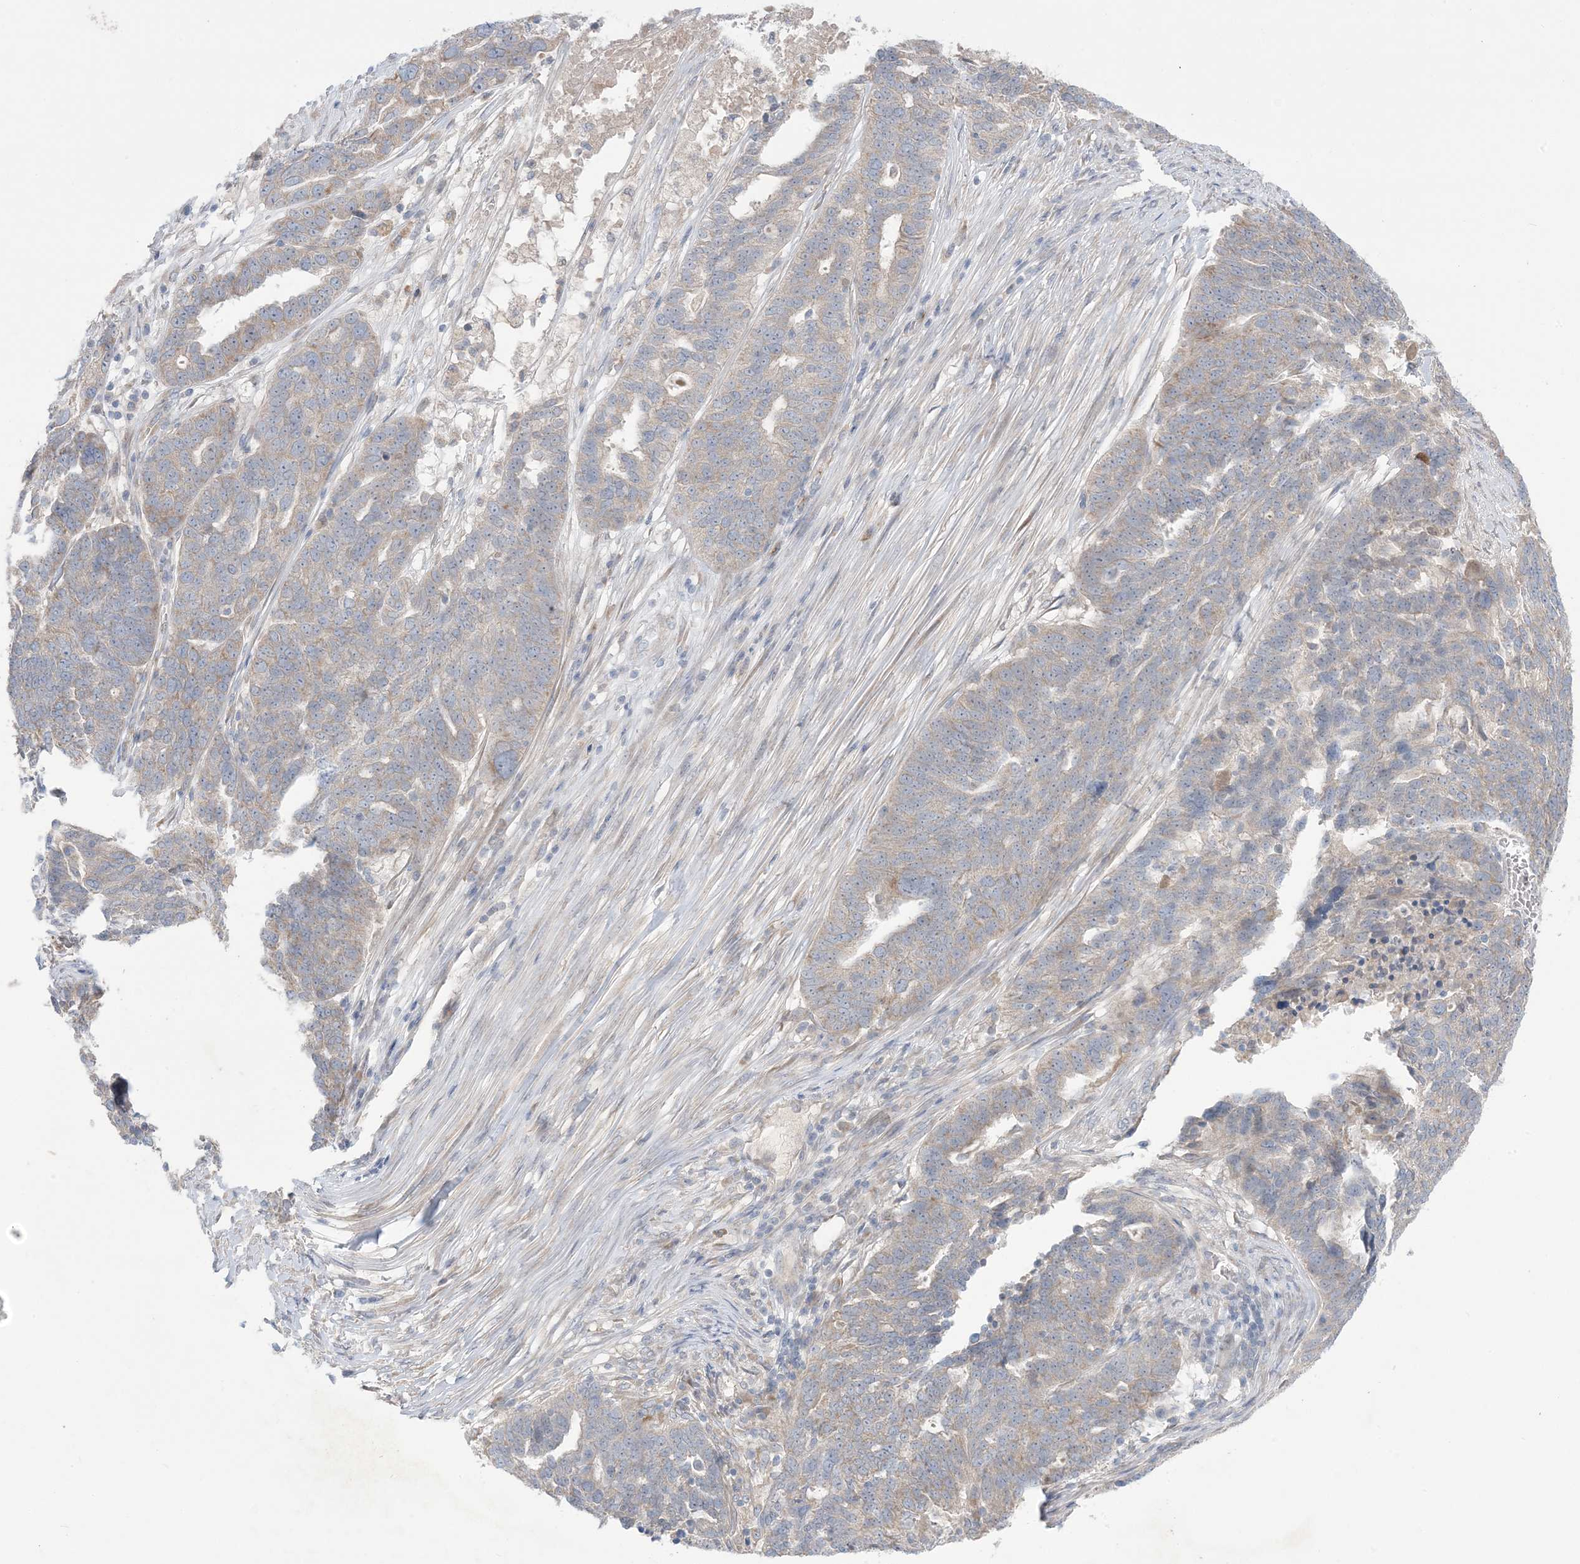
{"staining": {"intensity": "weak", "quantity": "25%-75%", "location": "cytoplasmic/membranous"}, "tissue": "ovarian cancer", "cell_type": "Tumor cells", "image_type": "cancer", "snomed": [{"axis": "morphology", "description": "Cystadenocarcinoma, serous, NOS"}, {"axis": "topography", "description": "Ovary"}], "caption": "The photomicrograph displays a brown stain indicating the presence of a protein in the cytoplasmic/membranous of tumor cells in ovarian cancer (serous cystadenocarcinoma).", "gene": "MMGT1", "patient": {"sex": "female", "age": 59}}